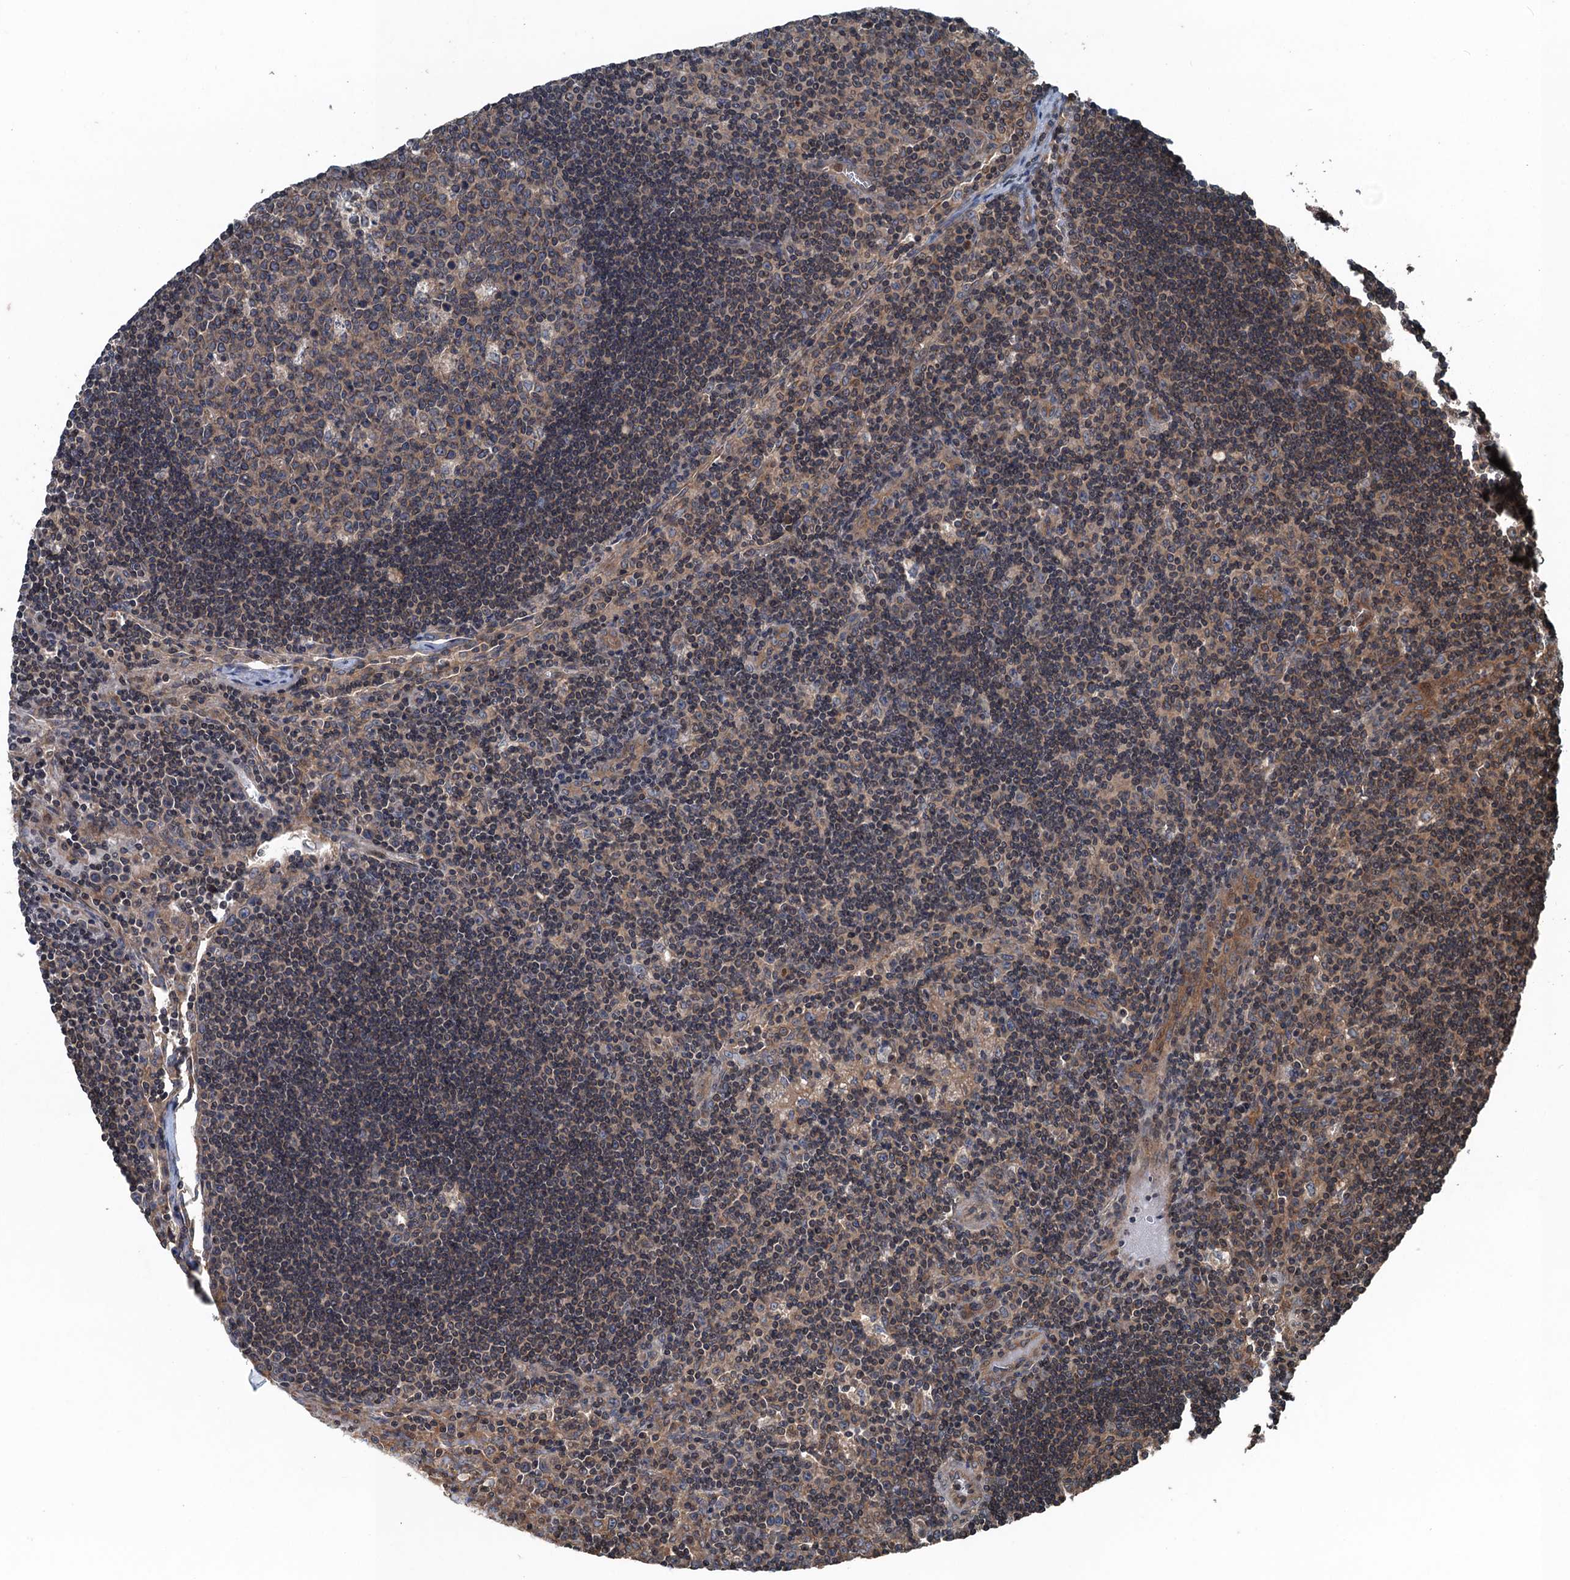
{"staining": {"intensity": "moderate", "quantity": "<25%", "location": "cytoplasmic/membranous"}, "tissue": "lymph node", "cell_type": "Germinal center cells", "image_type": "normal", "snomed": [{"axis": "morphology", "description": "Normal tissue, NOS"}, {"axis": "topography", "description": "Lymph node"}], "caption": "Immunohistochemistry (IHC) of unremarkable human lymph node exhibits low levels of moderate cytoplasmic/membranous positivity in about <25% of germinal center cells.", "gene": "TRAPPC8", "patient": {"sex": "male", "age": 58}}